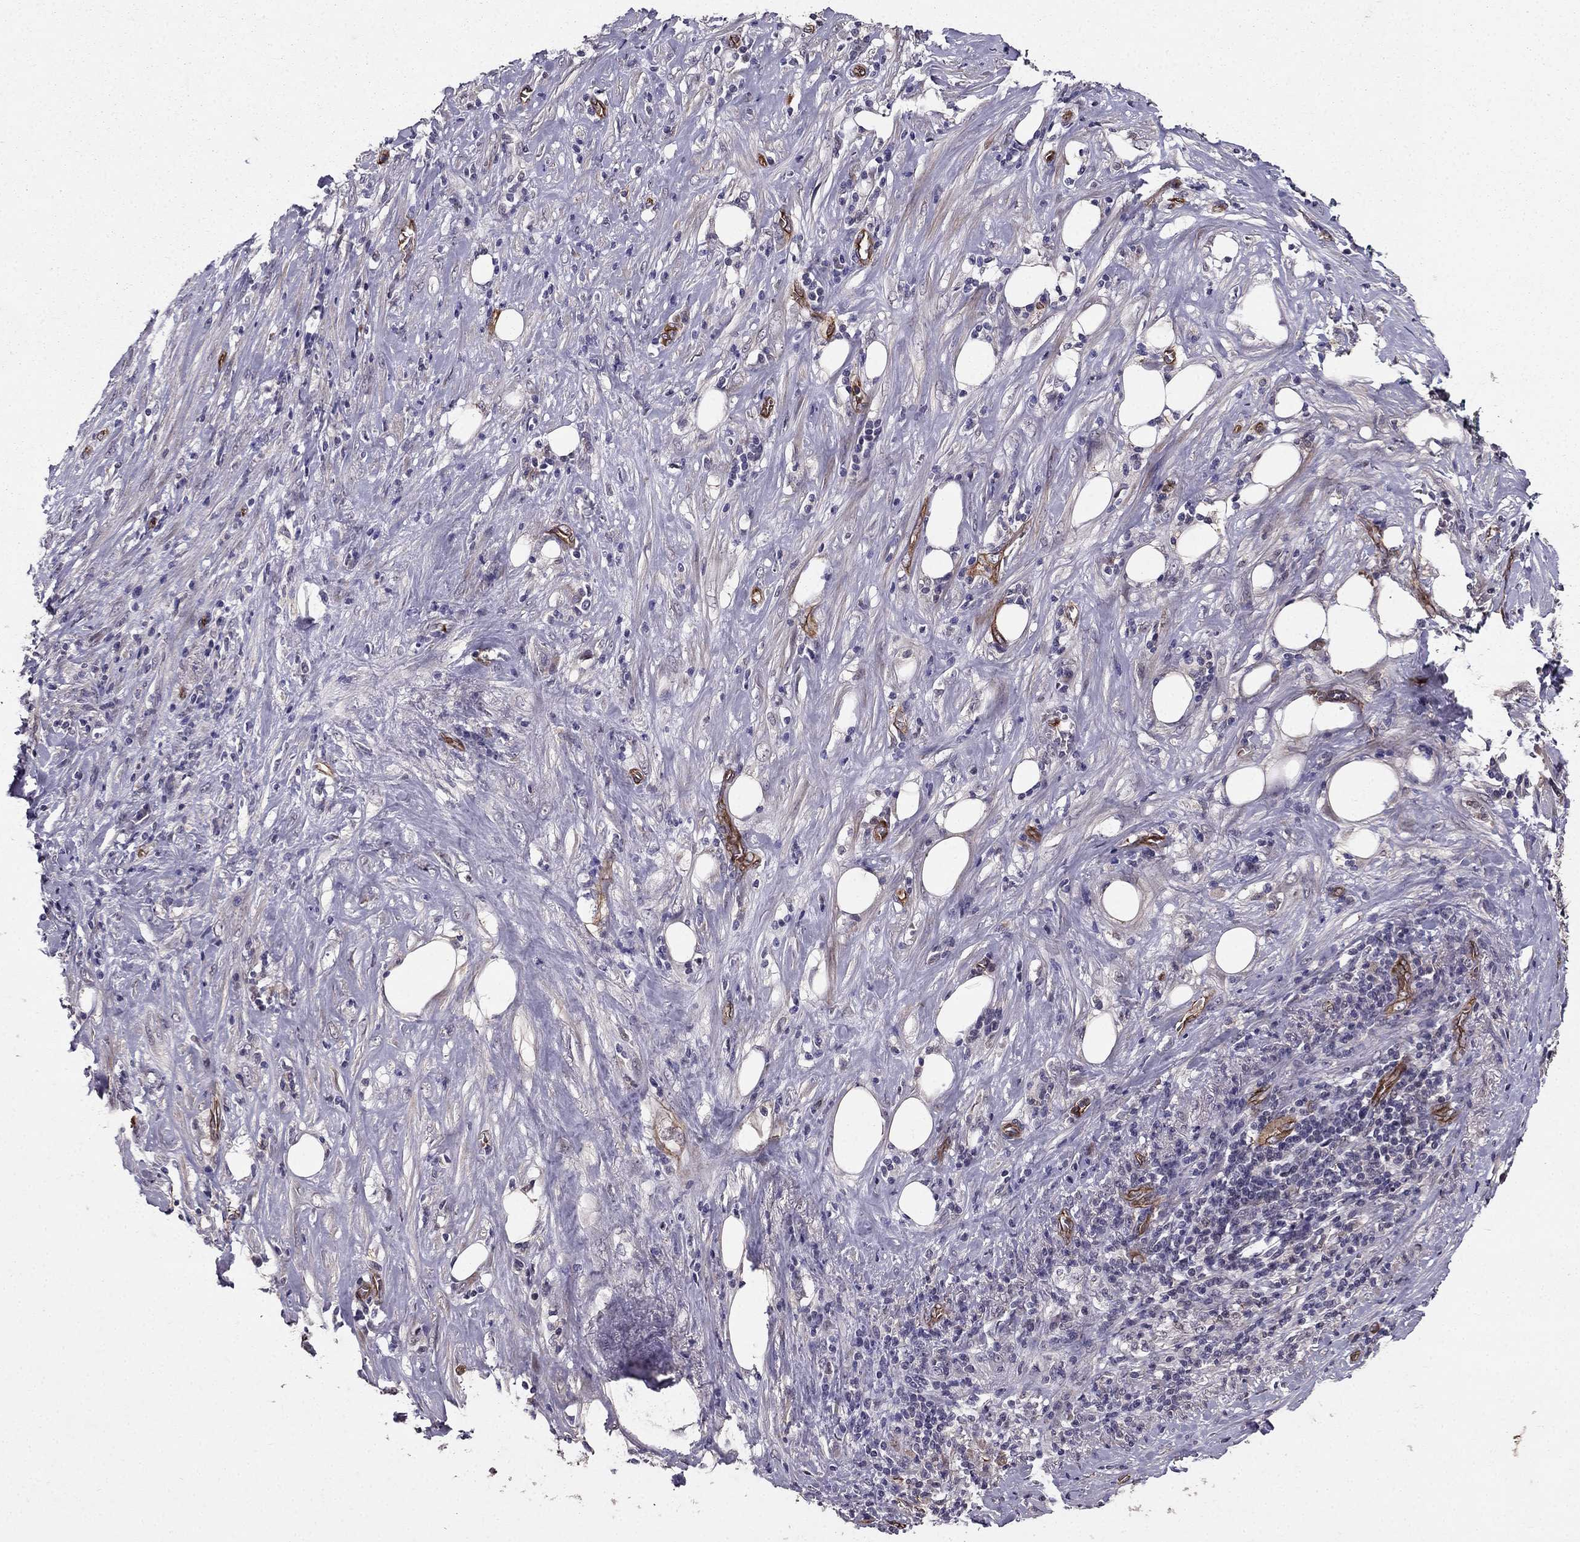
{"staining": {"intensity": "negative", "quantity": "none", "location": "none"}, "tissue": "pancreatic cancer", "cell_type": "Tumor cells", "image_type": "cancer", "snomed": [{"axis": "morphology", "description": "Adenocarcinoma, NOS"}, {"axis": "topography", "description": "Pancreas"}], "caption": "Protein analysis of adenocarcinoma (pancreatic) reveals no significant positivity in tumor cells.", "gene": "RASIP1", "patient": {"sex": "male", "age": 57}}